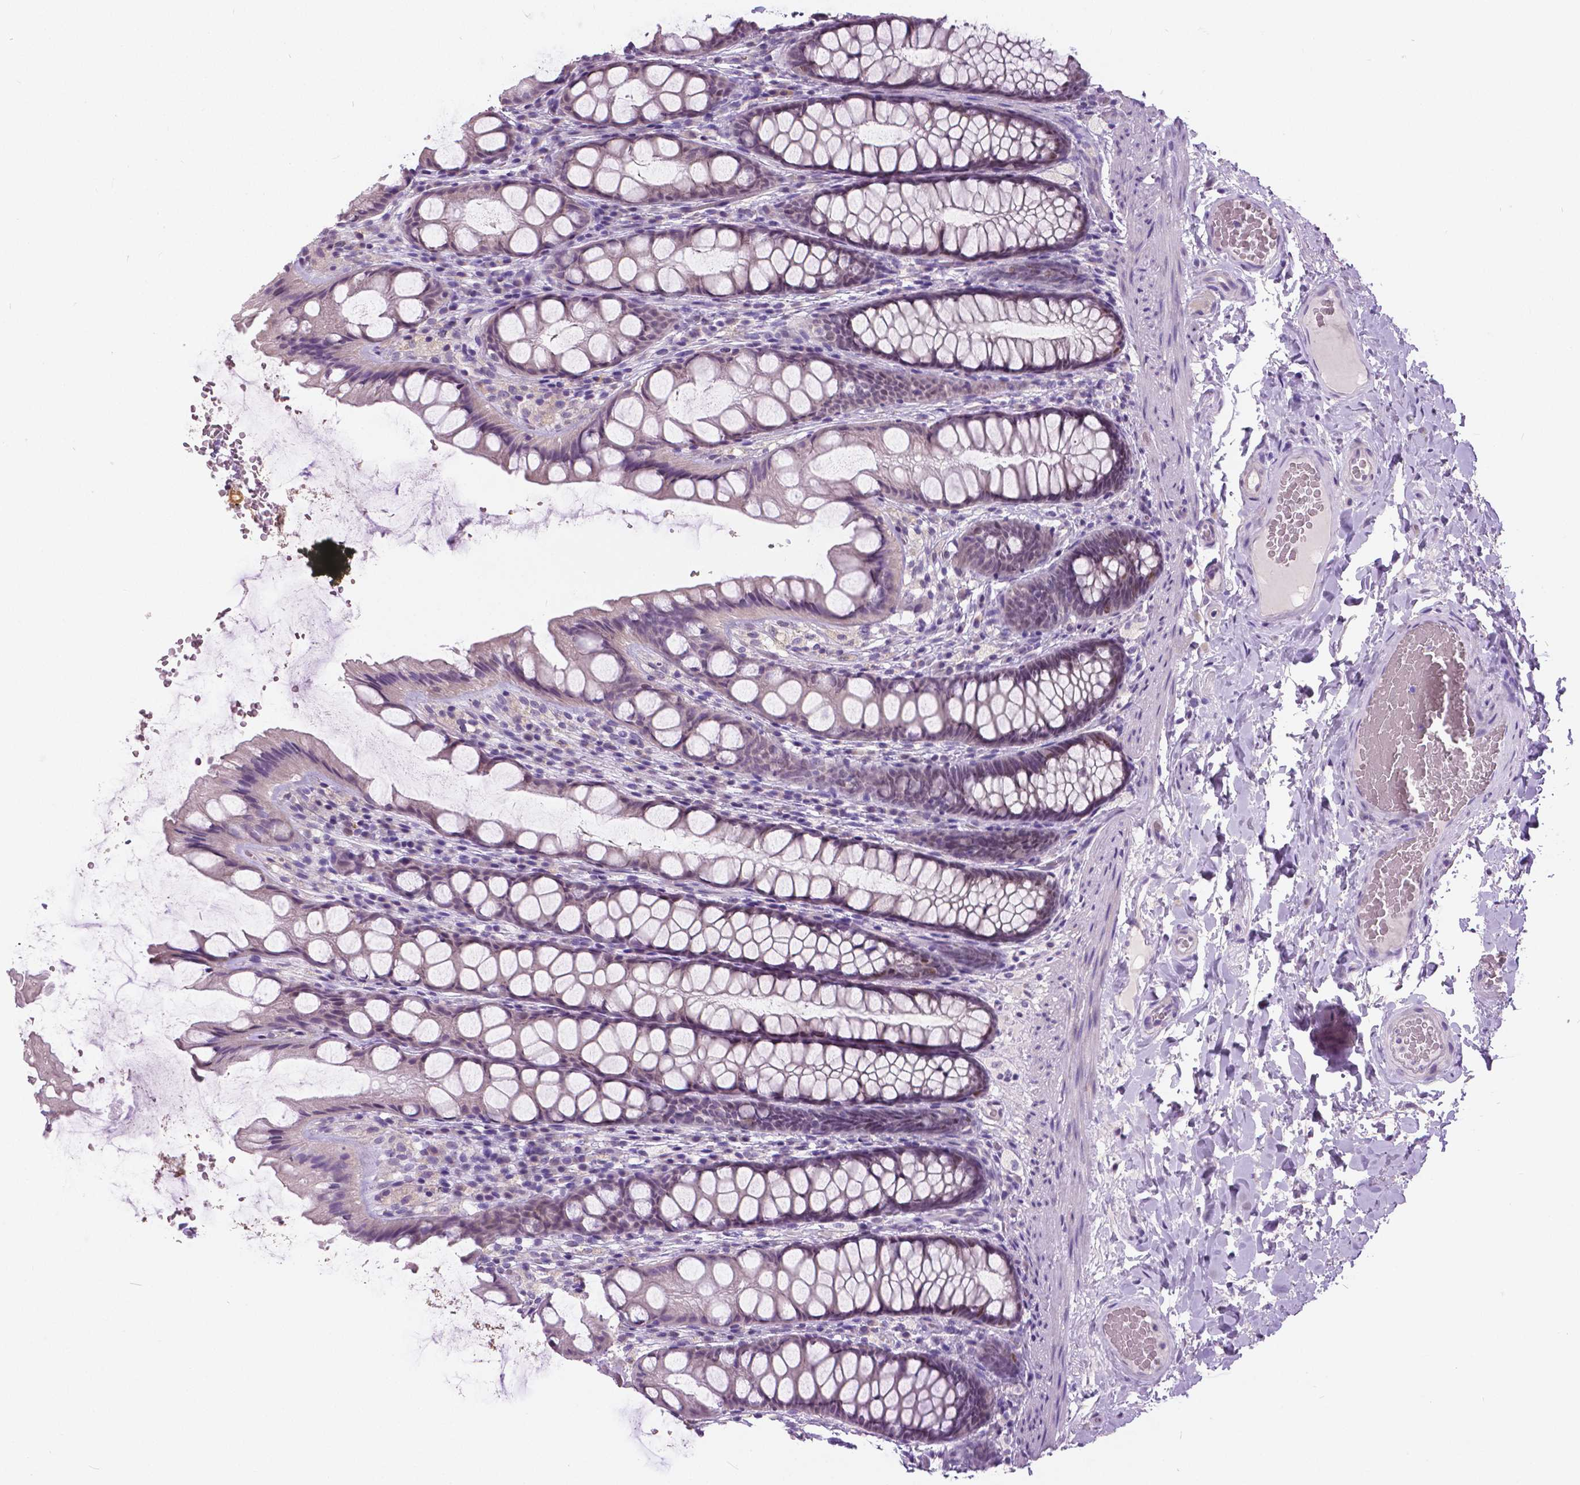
{"staining": {"intensity": "negative", "quantity": "none", "location": "none"}, "tissue": "colon", "cell_type": "Endothelial cells", "image_type": "normal", "snomed": [{"axis": "morphology", "description": "Normal tissue, NOS"}, {"axis": "topography", "description": "Colon"}], "caption": "Immunohistochemistry image of unremarkable colon: human colon stained with DAB (3,3'-diaminobenzidine) demonstrates no significant protein expression in endothelial cells.", "gene": "FOXA1", "patient": {"sex": "male", "age": 47}}